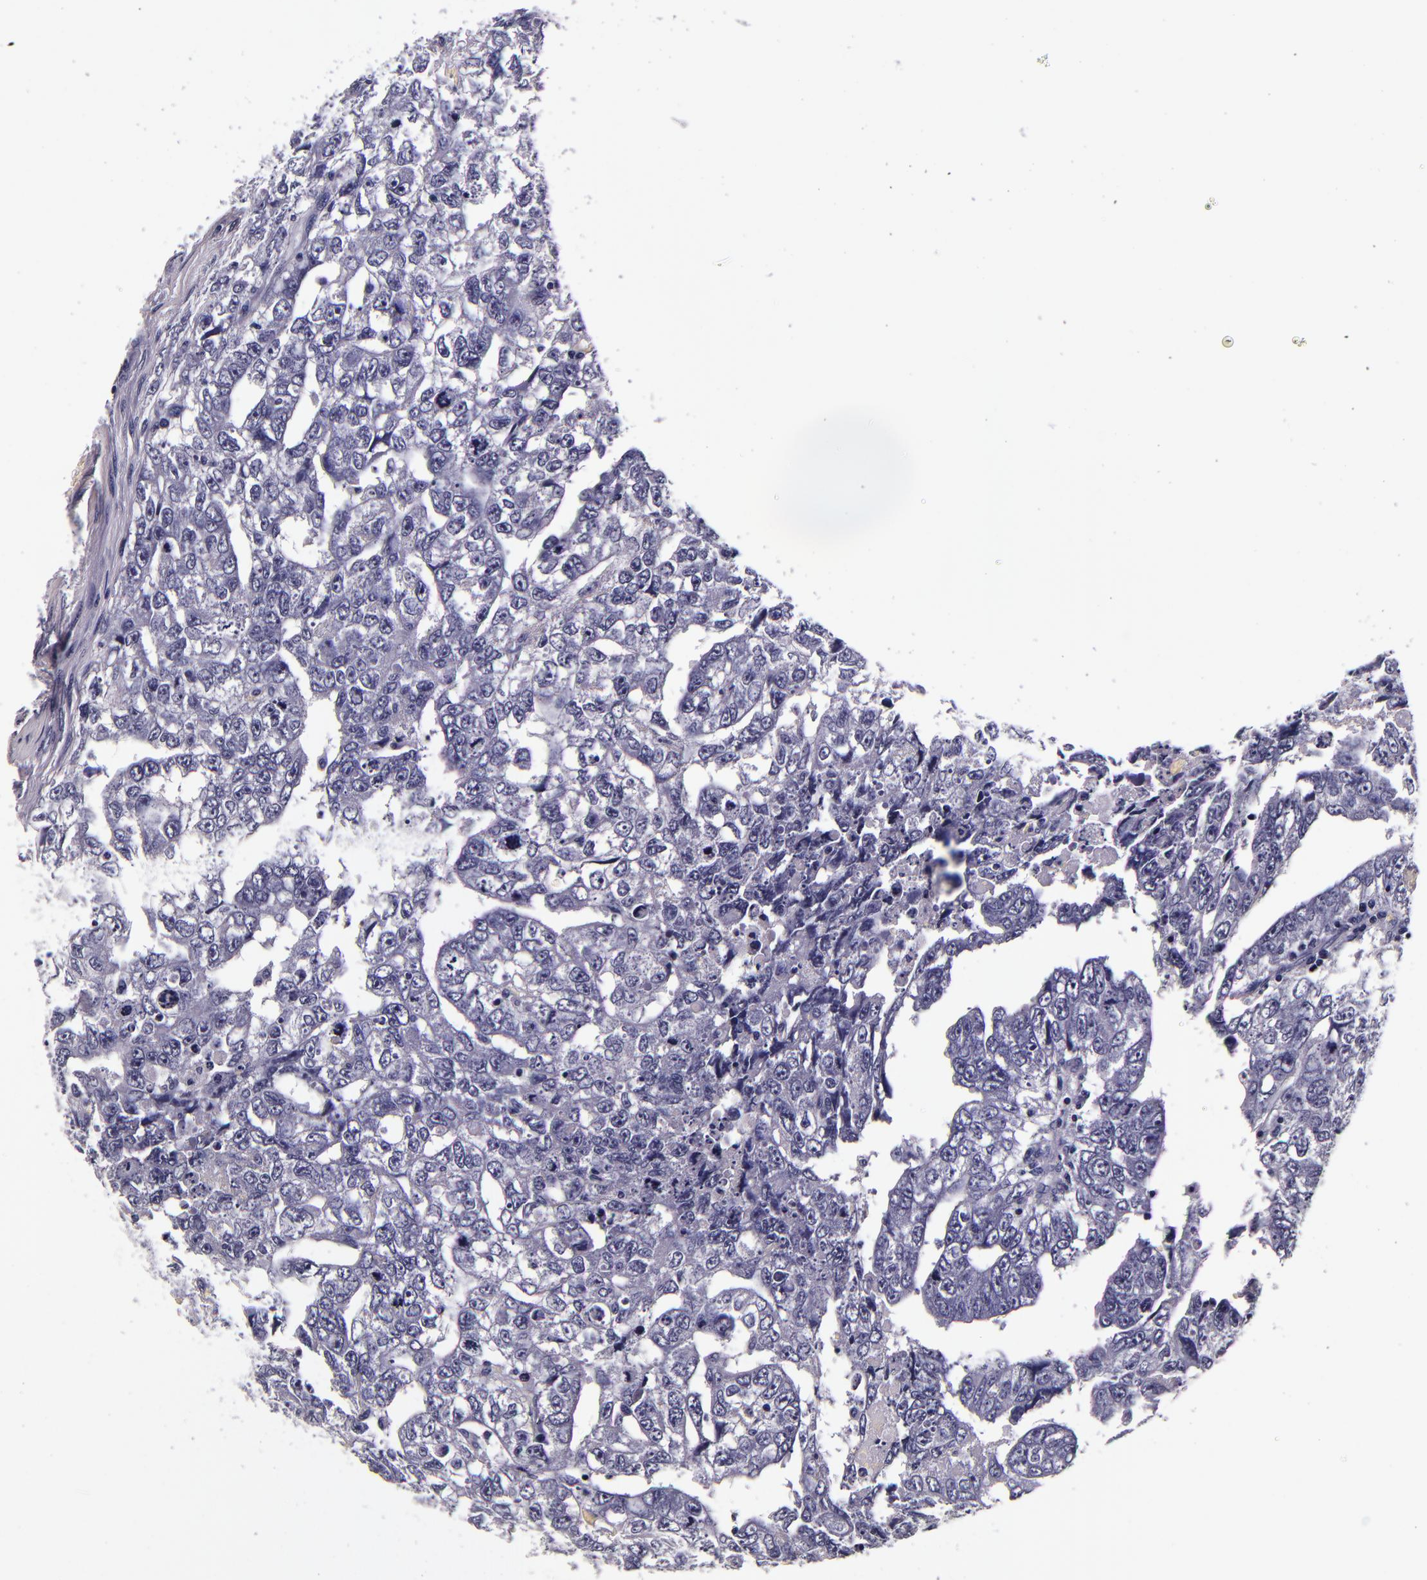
{"staining": {"intensity": "negative", "quantity": "none", "location": "none"}, "tissue": "testis cancer", "cell_type": "Tumor cells", "image_type": "cancer", "snomed": [{"axis": "morphology", "description": "Carcinoma, Embryonal, NOS"}, {"axis": "topography", "description": "Testis"}], "caption": "Protein analysis of embryonal carcinoma (testis) displays no significant staining in tumor cells.", "gene": "FBN1", "patient": {"sex": "male", "age": 36}}